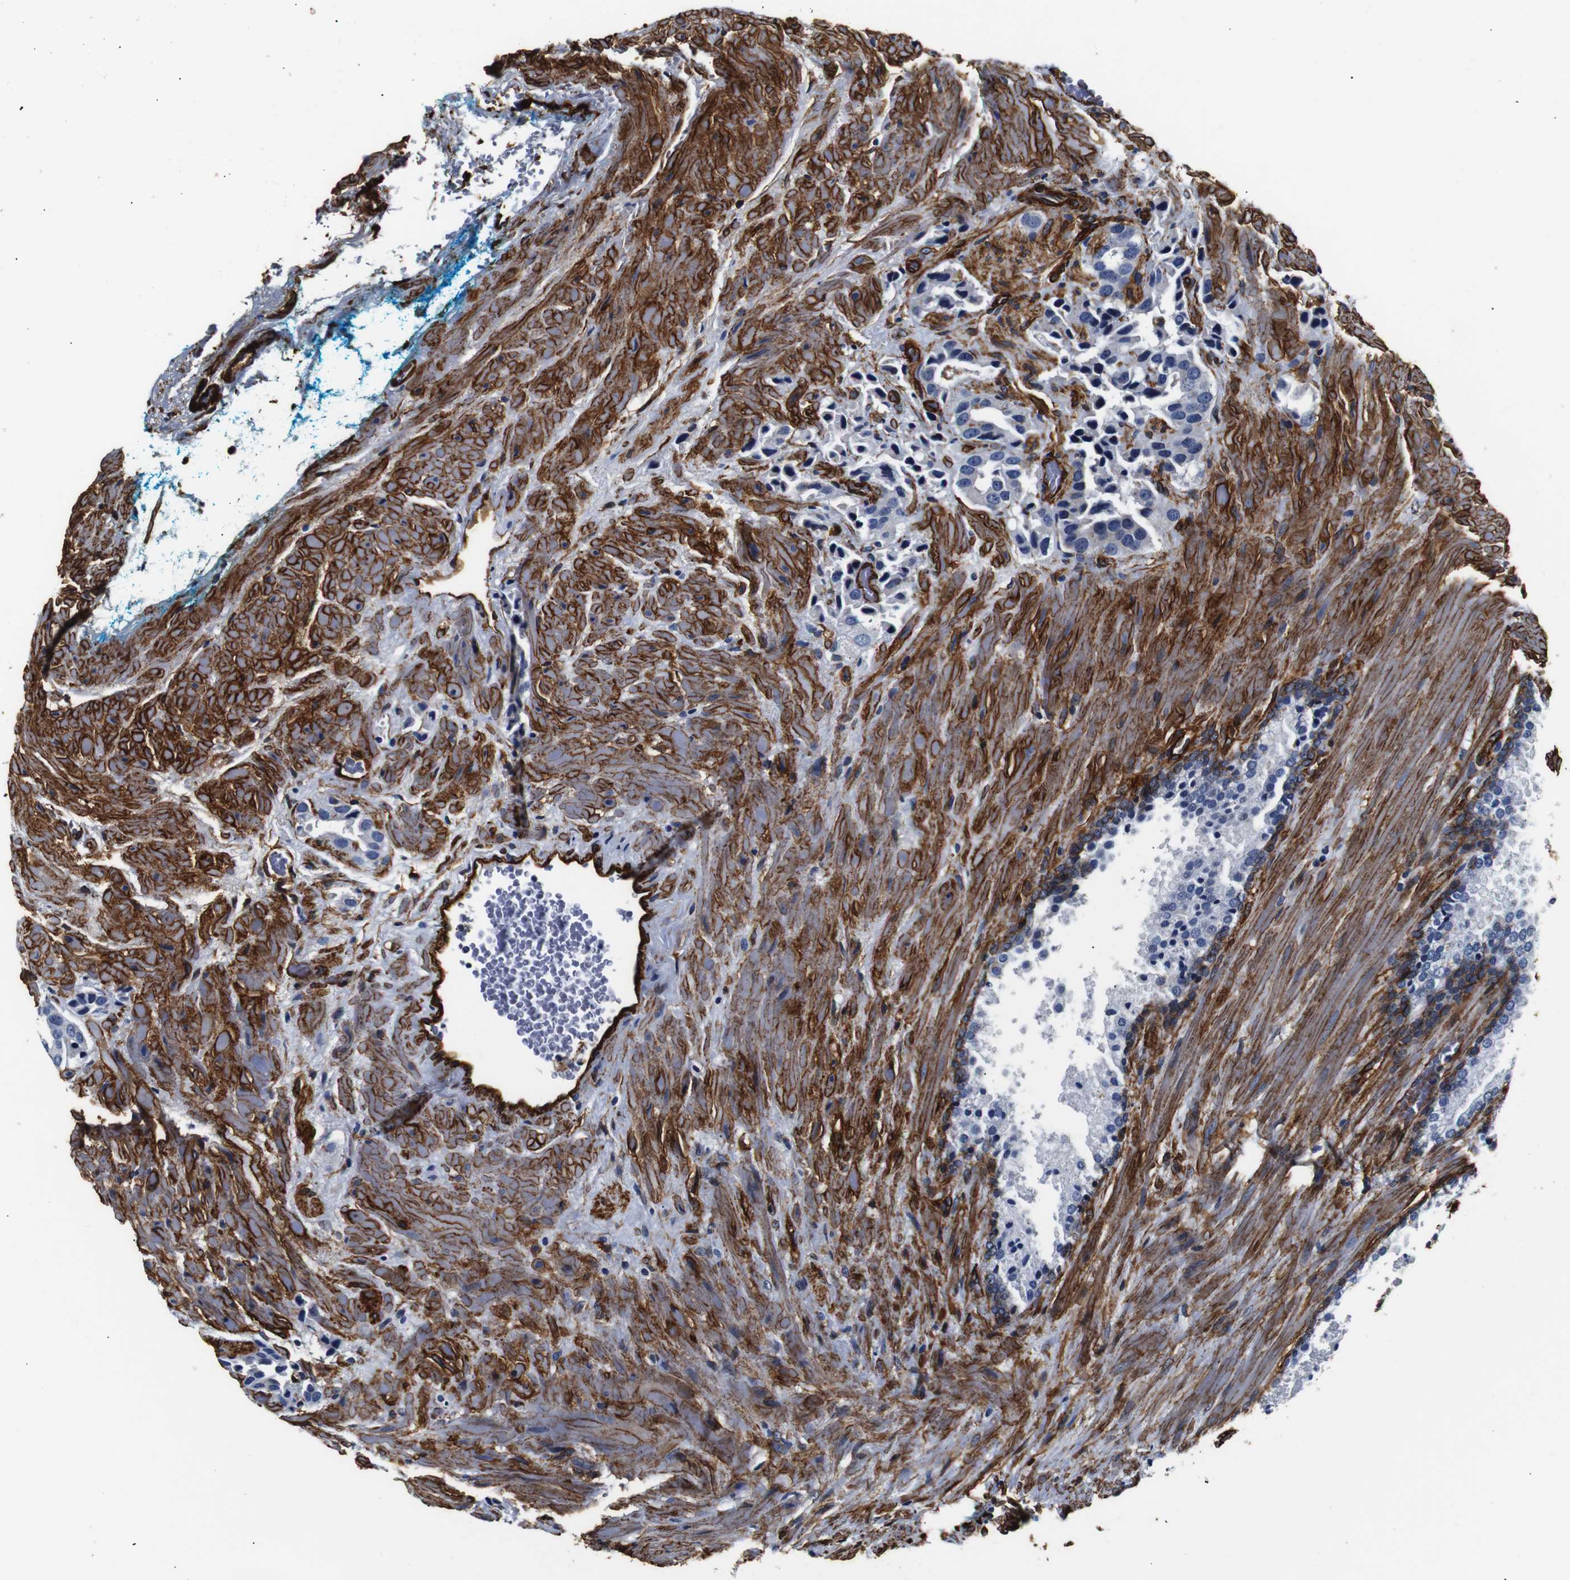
{"staining": {"intensity": "moderate", "quantity": "<25%", "location": "cytoplasmic/membranous"}, "tissue": "prostate cancer", "cell_type": "Tumor cells", "image_type": "cancer", "snomed": [{"axis": "morphology", "description": "Adenocarcinoma, High grade"}, {"axis": "topography", "description": "Prostate"}], "caption": "Prostate cancer (high-grade adenocarcinoma) stained for a protein exhibits moderate cytoplasmic/membranous positivity in tumor cells. The staining was performed using DAB, with brown indicating positive protein expression. Nuclei are stained blue with hematoxylin.", "gene": "CAV2", "patient": {"sex": "male", "age": 64}}